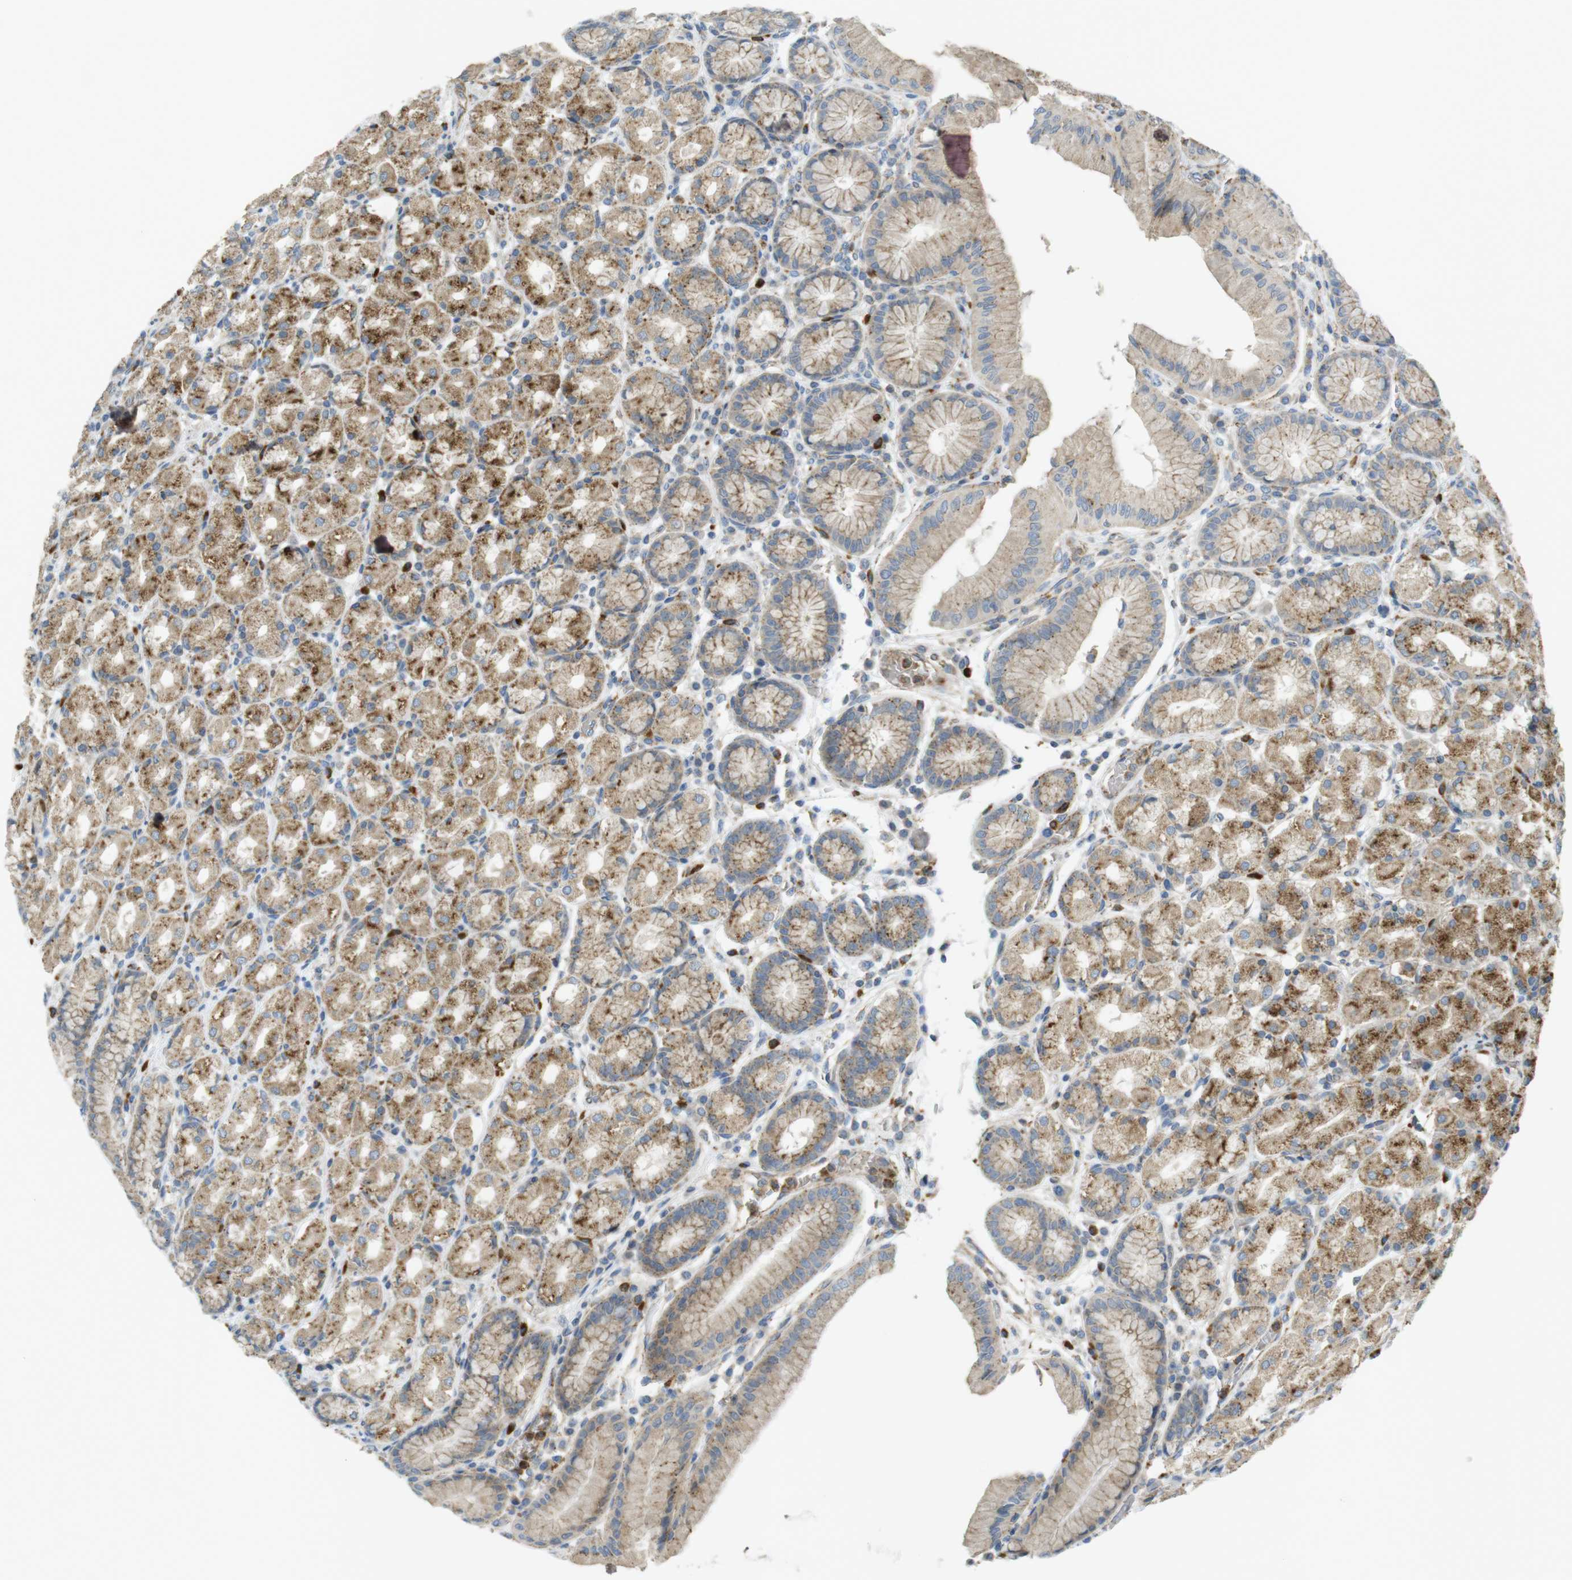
{"staining": {"intensity": "moderate", "quantity": ">75%", "location": "cytoplasmic/membranous"}, "tissue": "stomach", "cell_type": "Glandular cells", "image_type": "normal", "snomed": [{"axis": "morphology", "description": "Normal tissue, NOS"}, {"axis": "topography", "description": "Stomach, upper"}], "caption": "This is a photomicrograph of IHC staining of unremarkable stomach, which shows moderate expression in the cytoplasmic/membranous of glandular cells.", "gene": "LAMP1", "patient": {"sex": "male", "age": 68}}